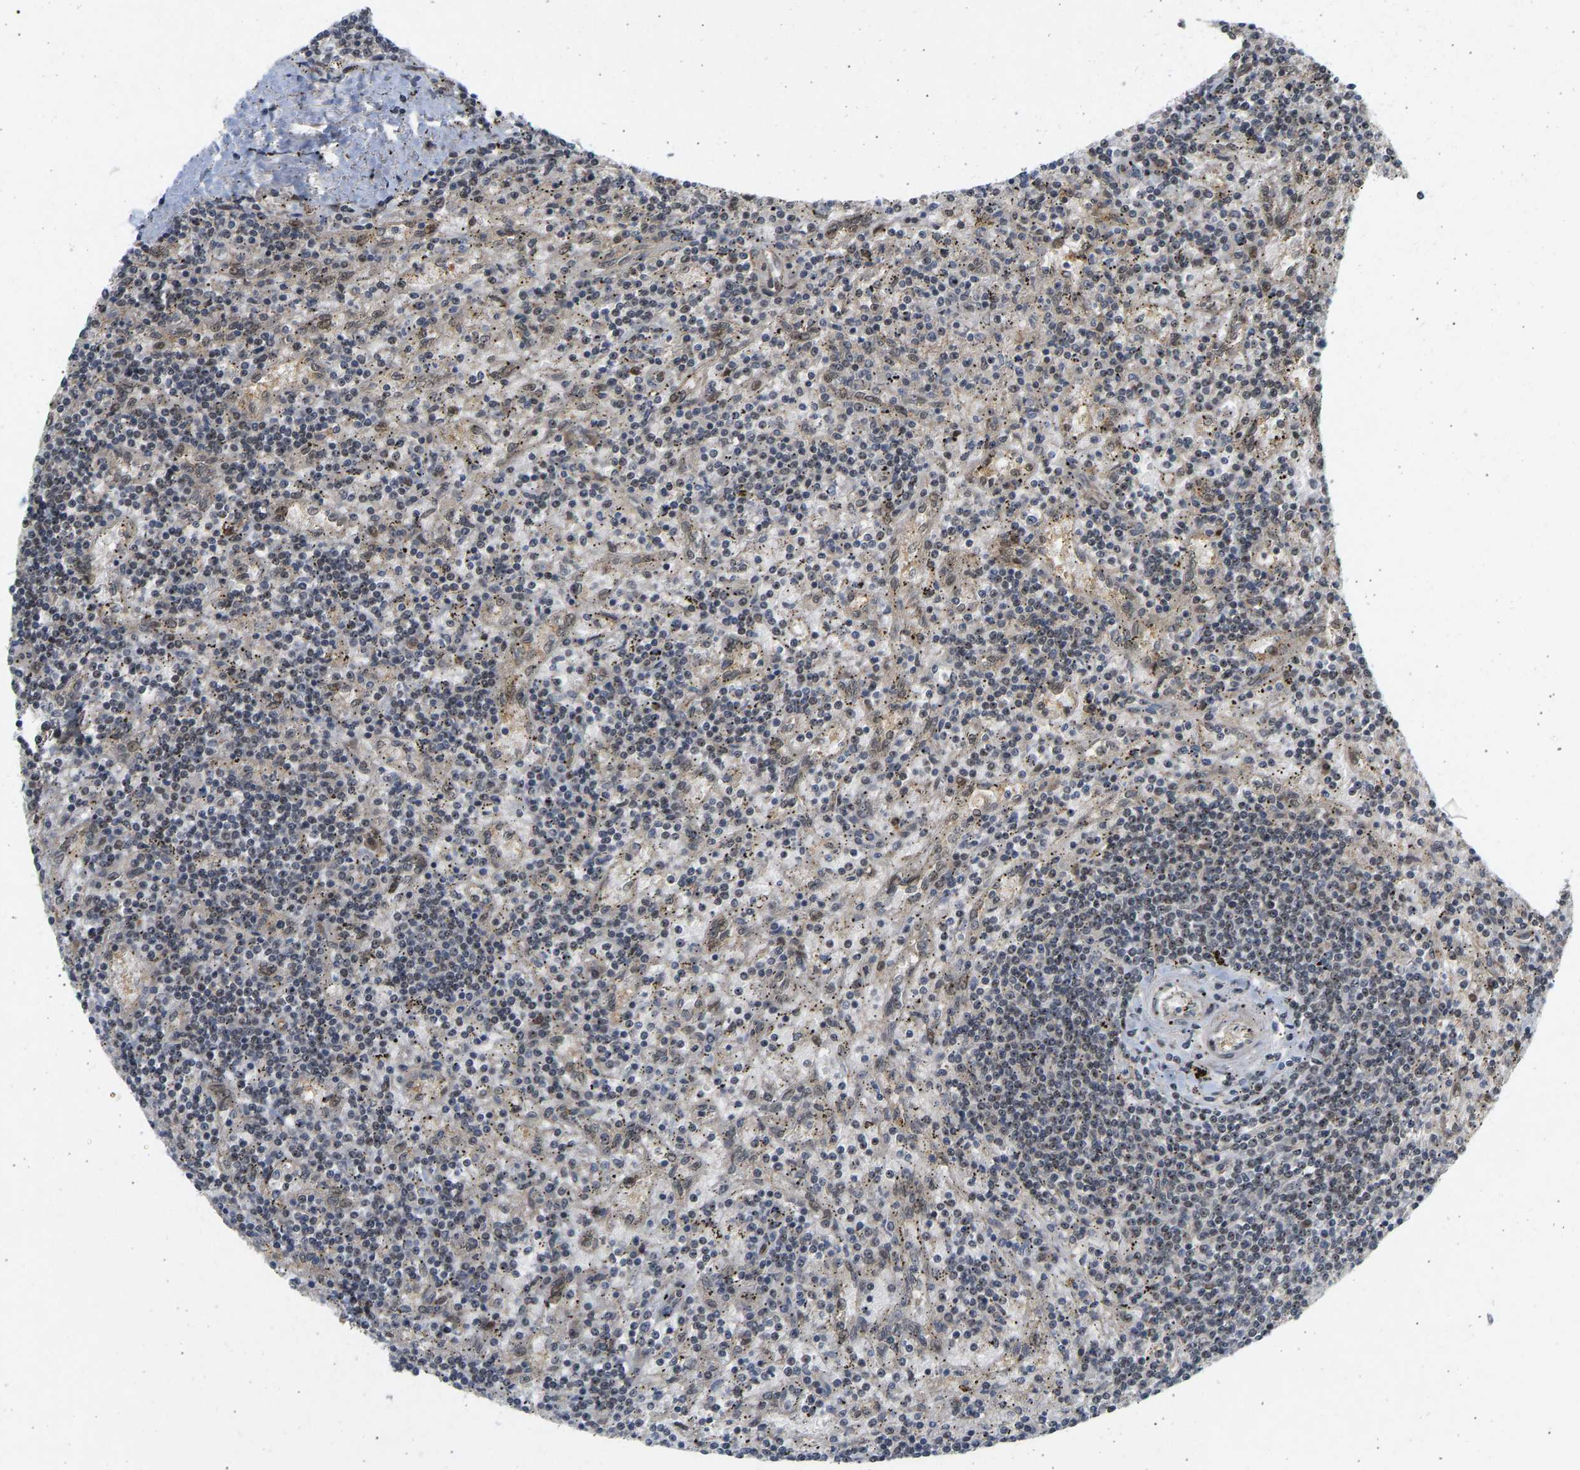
{"staining": {"intensity": "weak", "quantity": "<25%", "location": "nuclear"}, "tissue": "lymphoma", "cell_type": "Tumor cells", "image_type": "cancer", "snomed": [{"axis": "morphology", "description": "Malignant lymphoma, non-Hodgkin's type, Low grade"}, {"axis": "topography", "description": "Spleen"}], "caption": "Immunohistochemical staining of human malignant lymphoma, non-Hodgkin's type (low-grade) exhibits no significant expression in tumor cells. The staining was performed using DAB (3,3'-diaminobenzidine) to visualize the protein expression in brown, while the nuclei were stained in blue with hematoxylin (Magnification: 20x).", "gene": "BAG1", "patient": {"sex": "male", "age": 76}}